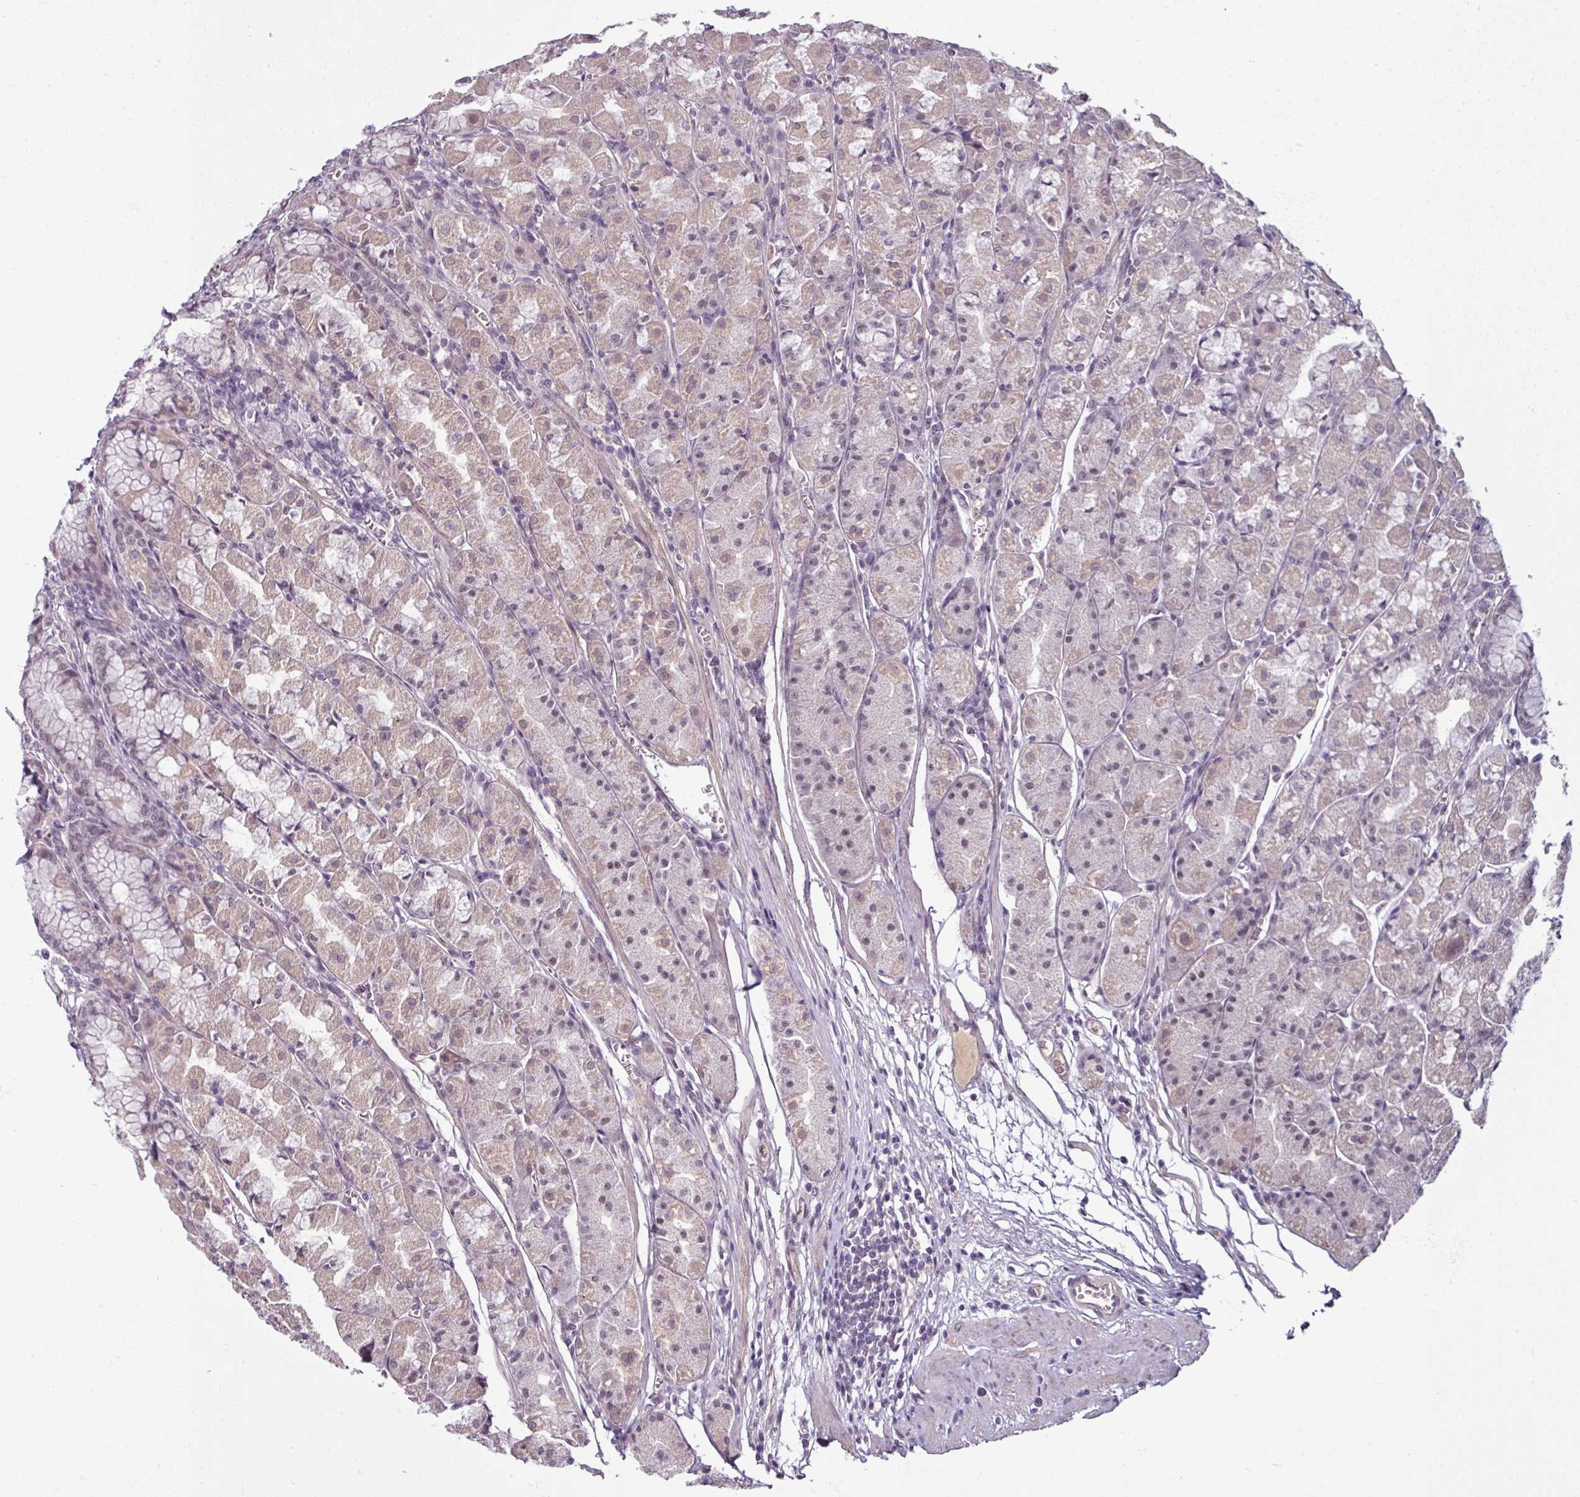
{"staining": {"intensity": "moderate", "quantity": ">75%", "location": "cytoplasmic/membranous,nuclear"}, "tissue": "stomach", "cell_type": "Glandular cells", "image_type": "normal", "snomed": [{"axis": "morphology", "description": "Normal tissue, NOS"}, {"axis": "topography", "description": "Stomach"}], "caption": "Immunohistochemistry (IHC) (DAB) staining of normal stomach shows moderate cytoplasmic/membranous,nuclear protein positivity in approximately >75% of glandular cells.", "gene": "UVSSA", "patient": {"sex": "male", "age": 55}}